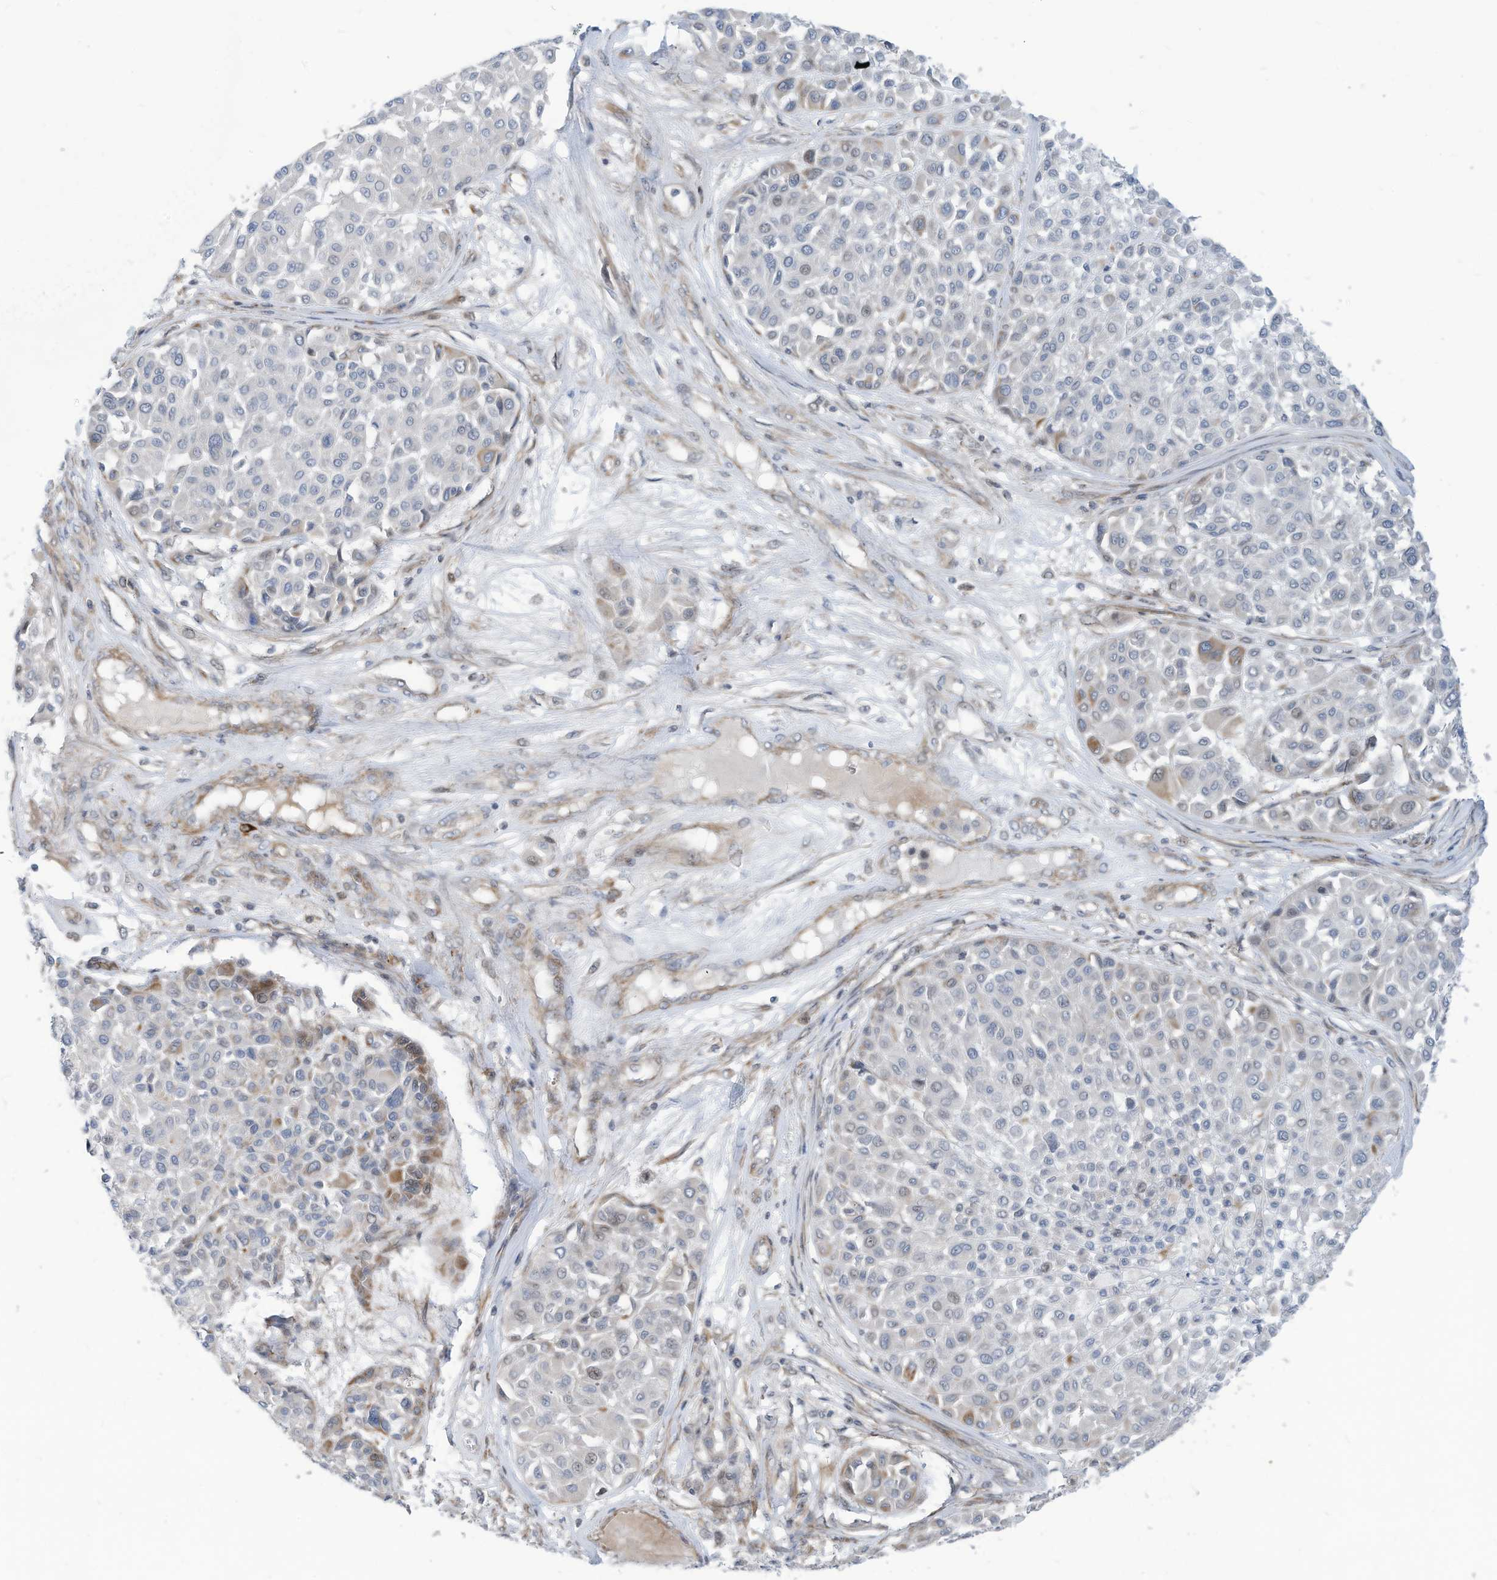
{"staining": {"intensity": "negative", "quantity": "none", "location": "none"}, "tissue": "melanoma", "cell_type": "Tumor cells", "image_type": "cancer", "snomed": [{"axis": "morphology", "description": "Malignant melanoma, Metastatic site"}, {"axis": "topography", "description": "Soft tissue"}], "caption": "Immunohistochemistry (IHC) micrograph of neoplastic tissue: malignant melanoma (metastatic site) stained with DAB (3,3'-diaminobenzidine) reveals no significant protein expression in tumor cells. Nuclei are stained in blue.", "gene": "GPATCH3", "patient": {"sex": "male", "age": 41}}